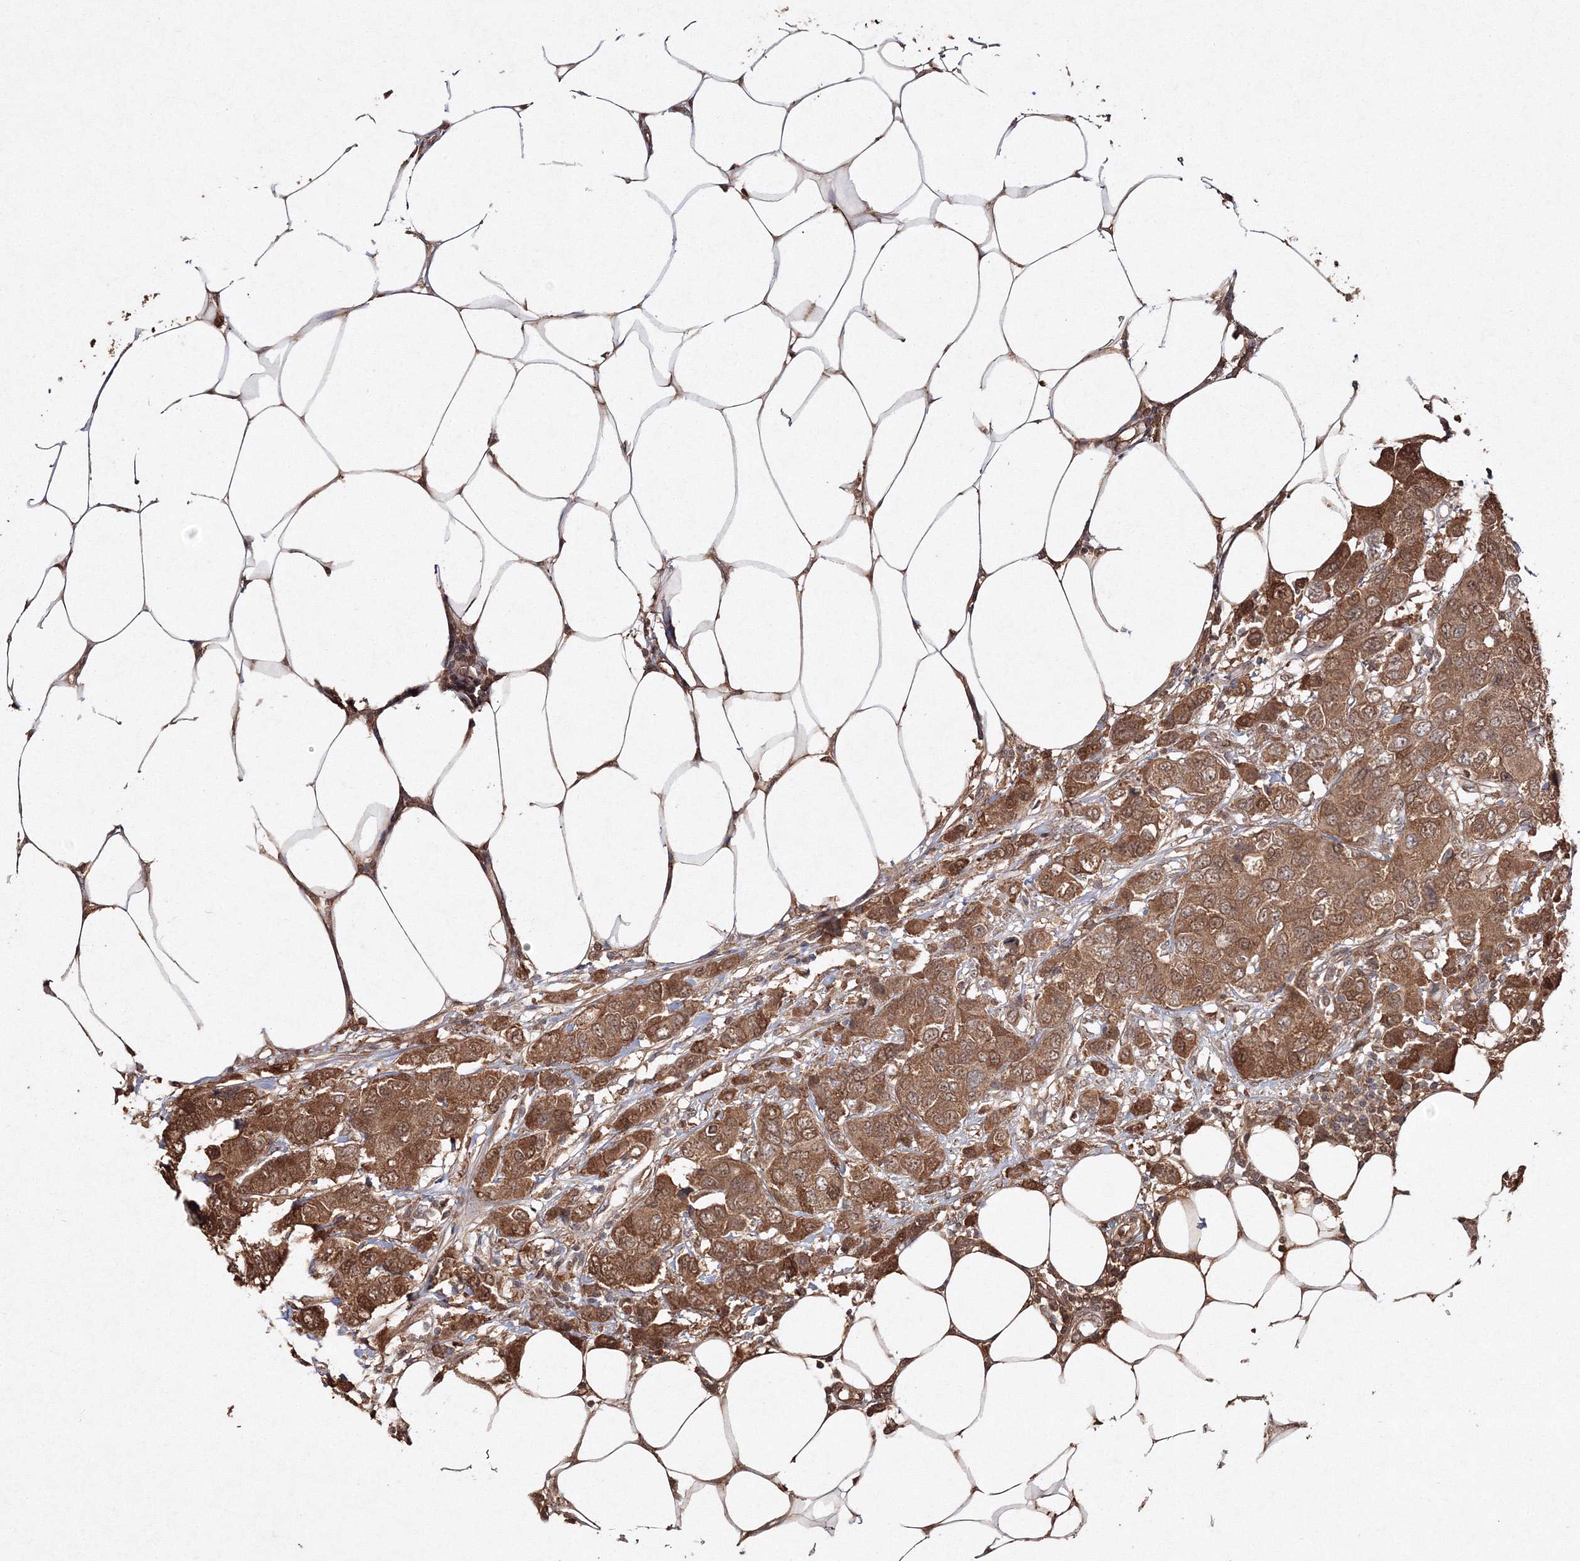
{"staining": {"intensity": "moderate", "quantity": ">75%", "location": "cytoplasmic/membranous,nuclear"}, "tissue": "breast cancer", "cell_type": "Tumor cells", "image_type": "cancer", "snomed": [{"axis": "morphology", "description": "Duct carcinoma"}, {"axis": "topography", "description": "Breast"}], "caption": "Intraductal carcinoma (breast) tissue exhibits moderate cytoplasmic/membranous and nuclear expression in approximately >75% of tumor cells, visualized by immunohistochemistry.", "gene": "S100A11", "patient": {"sex": "female", "age": 50}}